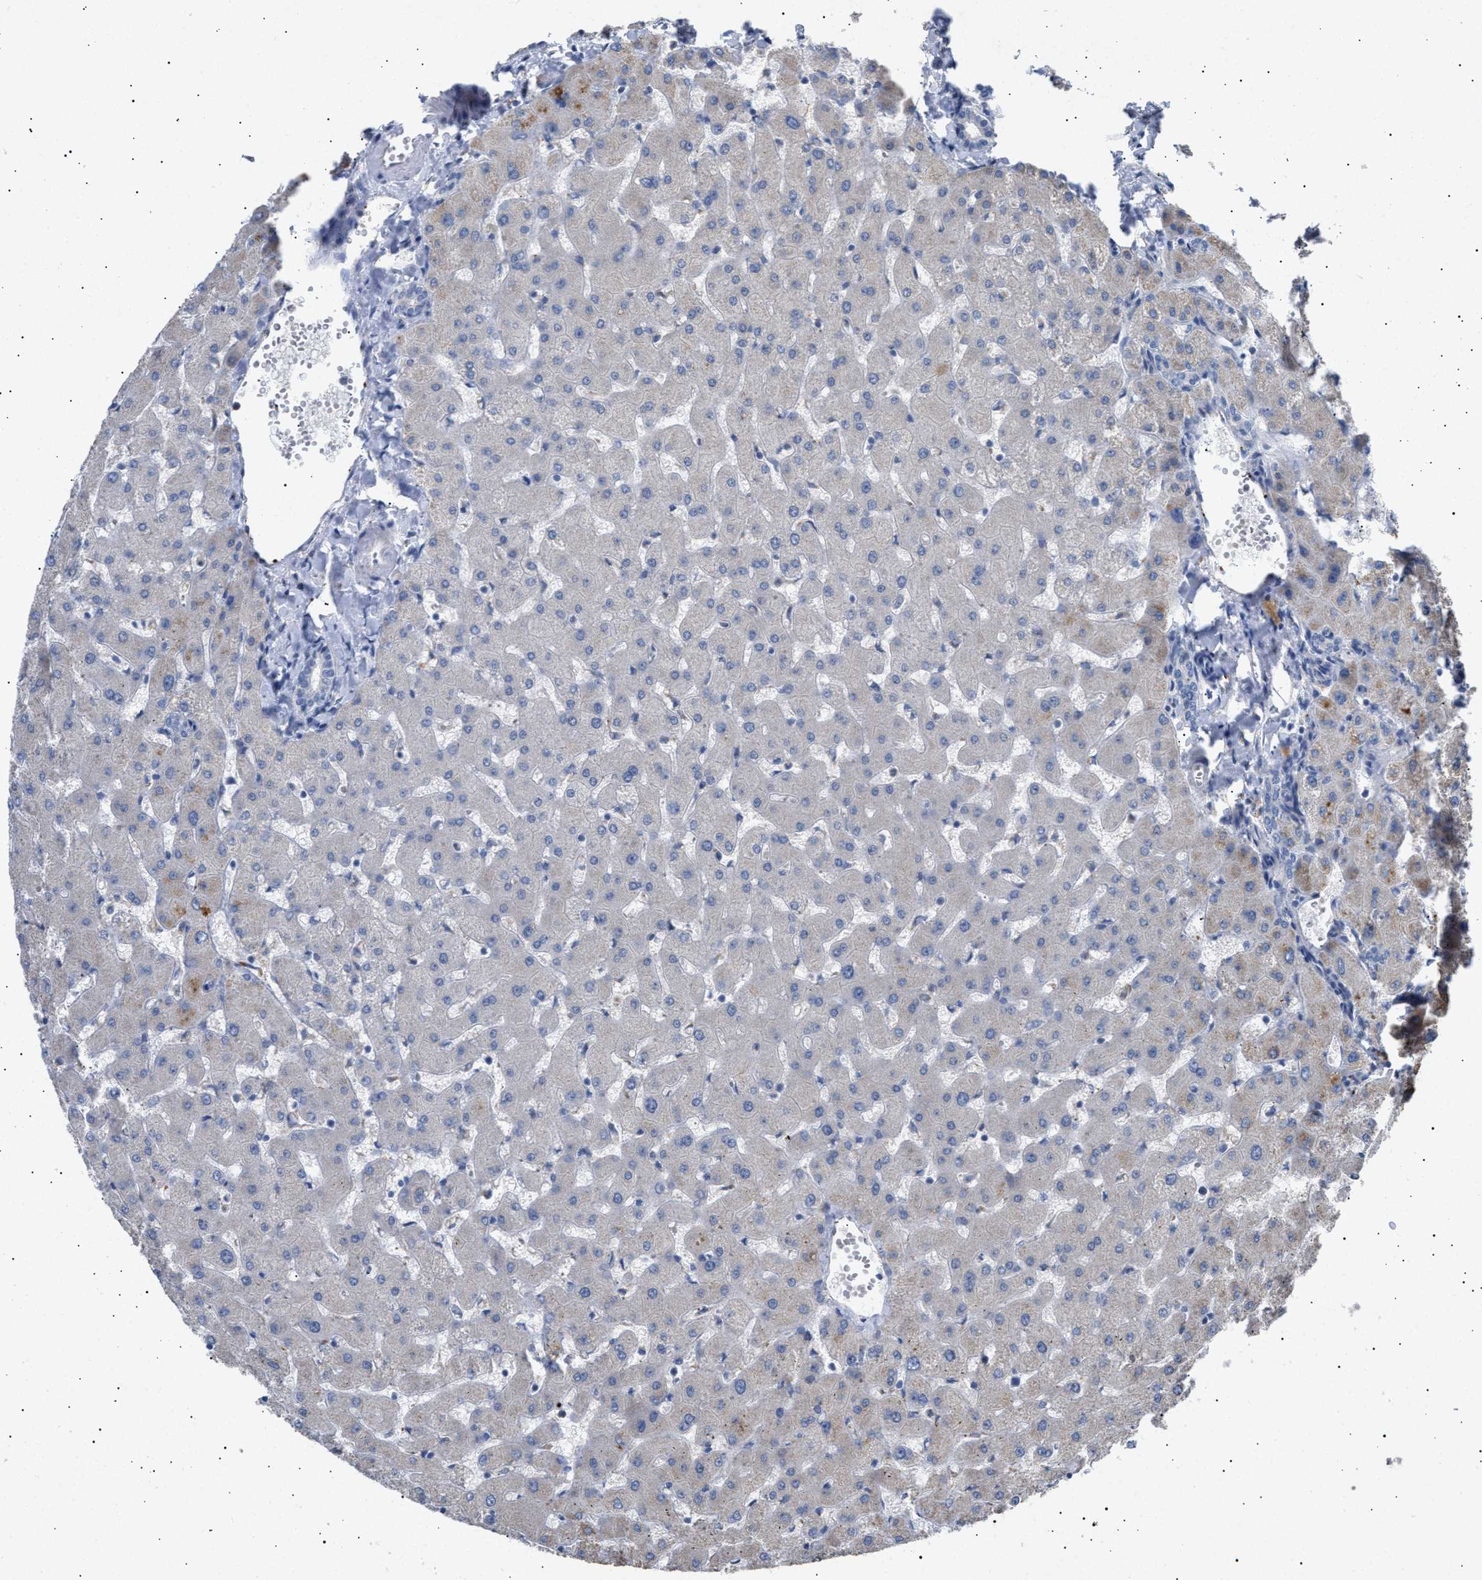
{"staining": {"intensity": "negative", "quantity": "none", "location": "none"}, "tissue": "liver", "cell_type": "Cholangiocytes", "image_type": "normal", "snomed": [{"axis": "morphology", "description": "Normal tissue, NOS"}, {"axis": "topography", "description": "Liver"}], "caption": "An immunohistochemistry photomicrograph of unremarkable liver is shown. There is no staining in cholangiocytes of liver. Brightfield microscopy of immunohistochemistry stained with DAB (brown) and hematoxylin (blue), captured at high magnification.", "gene": "SIRT5", "patient": {"sex": "female", "age": 63}}